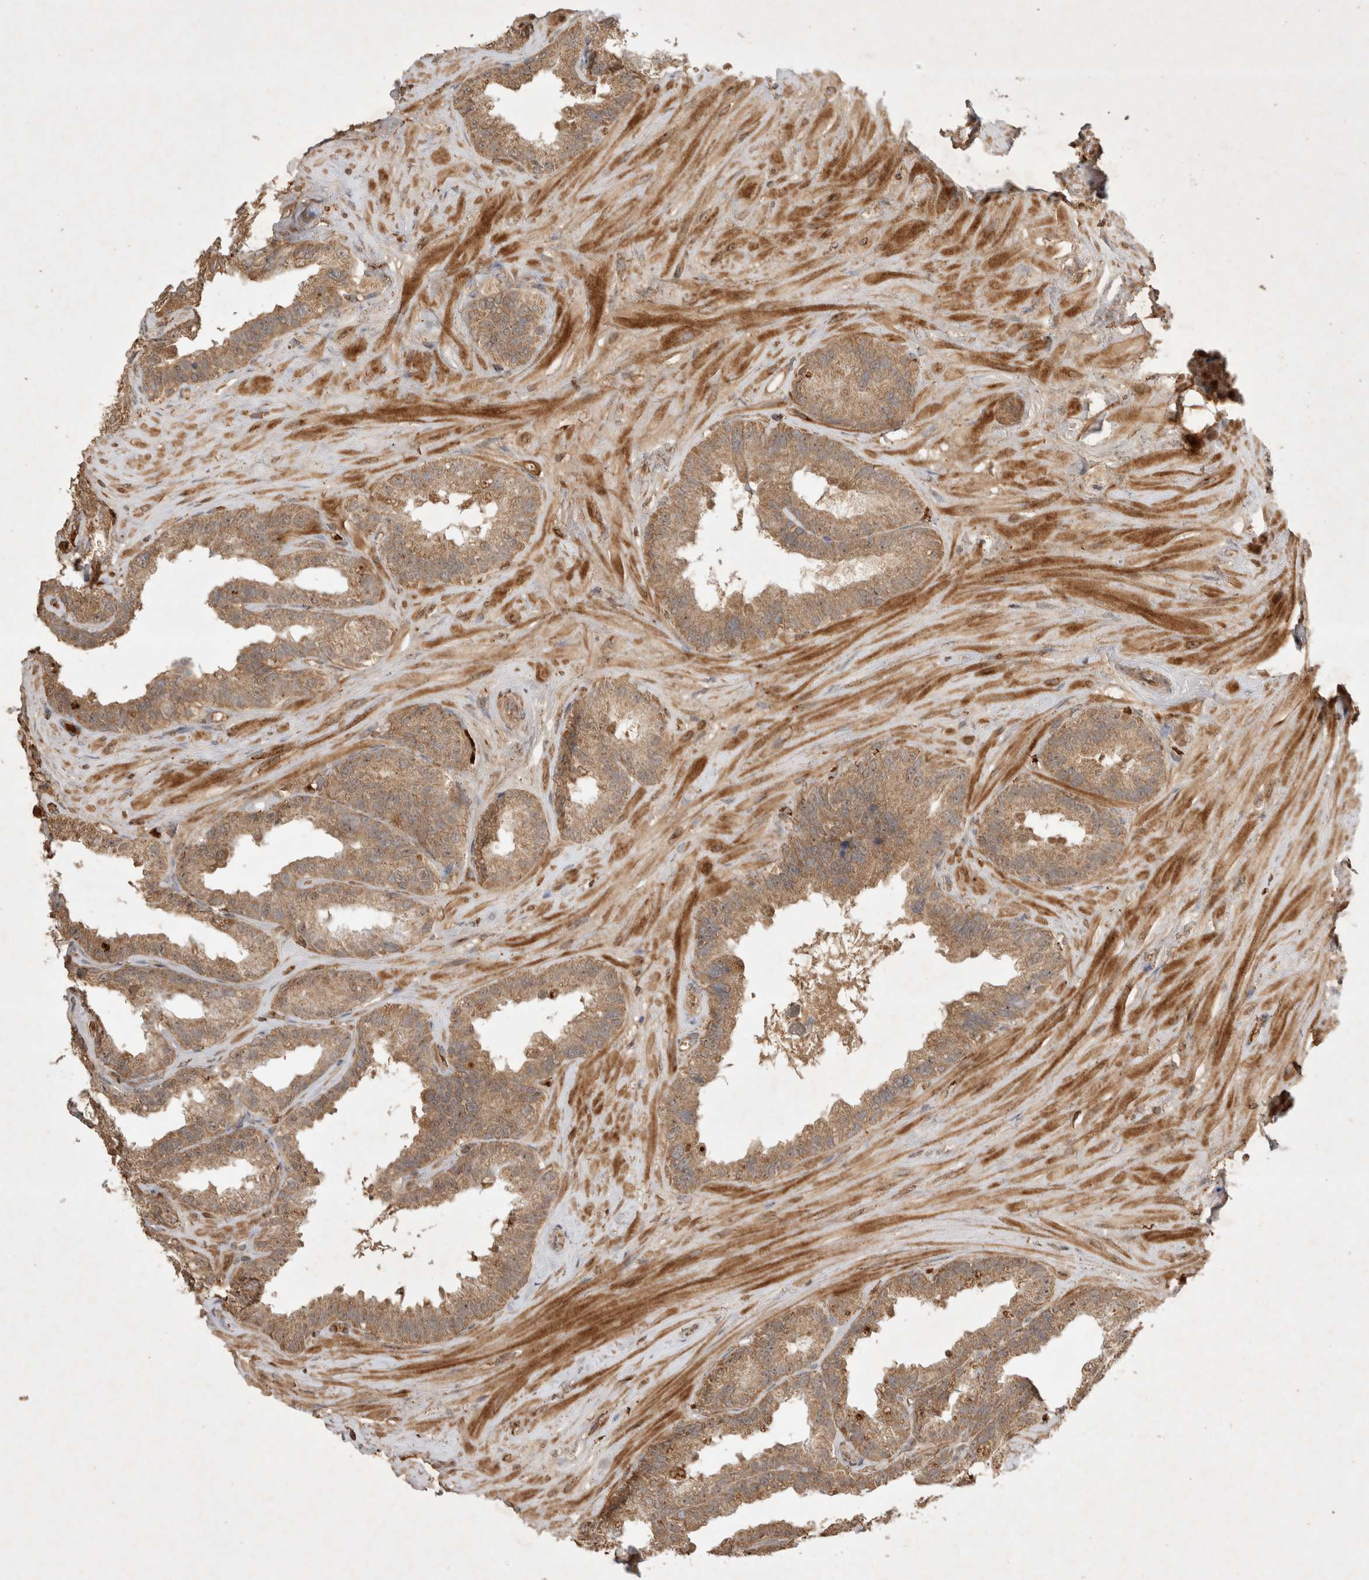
{"staining": {"intensity": "moderate", "quantity": ">75%", "location": "cytoplasmic/membranous"}, "tissue": "seminal vesicle", "cell_type": "Glandular cells", "image_type": "normal", "snomed": [{"axis": "morphology", "description": "Normal tissue, NOS"}, {"axis": "topography", "description": "Seminal veicle"}], "caption": "High-power microscopy captured an IHC histopathology image of normal seminal vesicle, revealing moderate cytoplasmic/membranous expression in approximately >75% of glandular cells.", "gene": "FAM221A", "patient": {"sex": "male", "age": 80}}